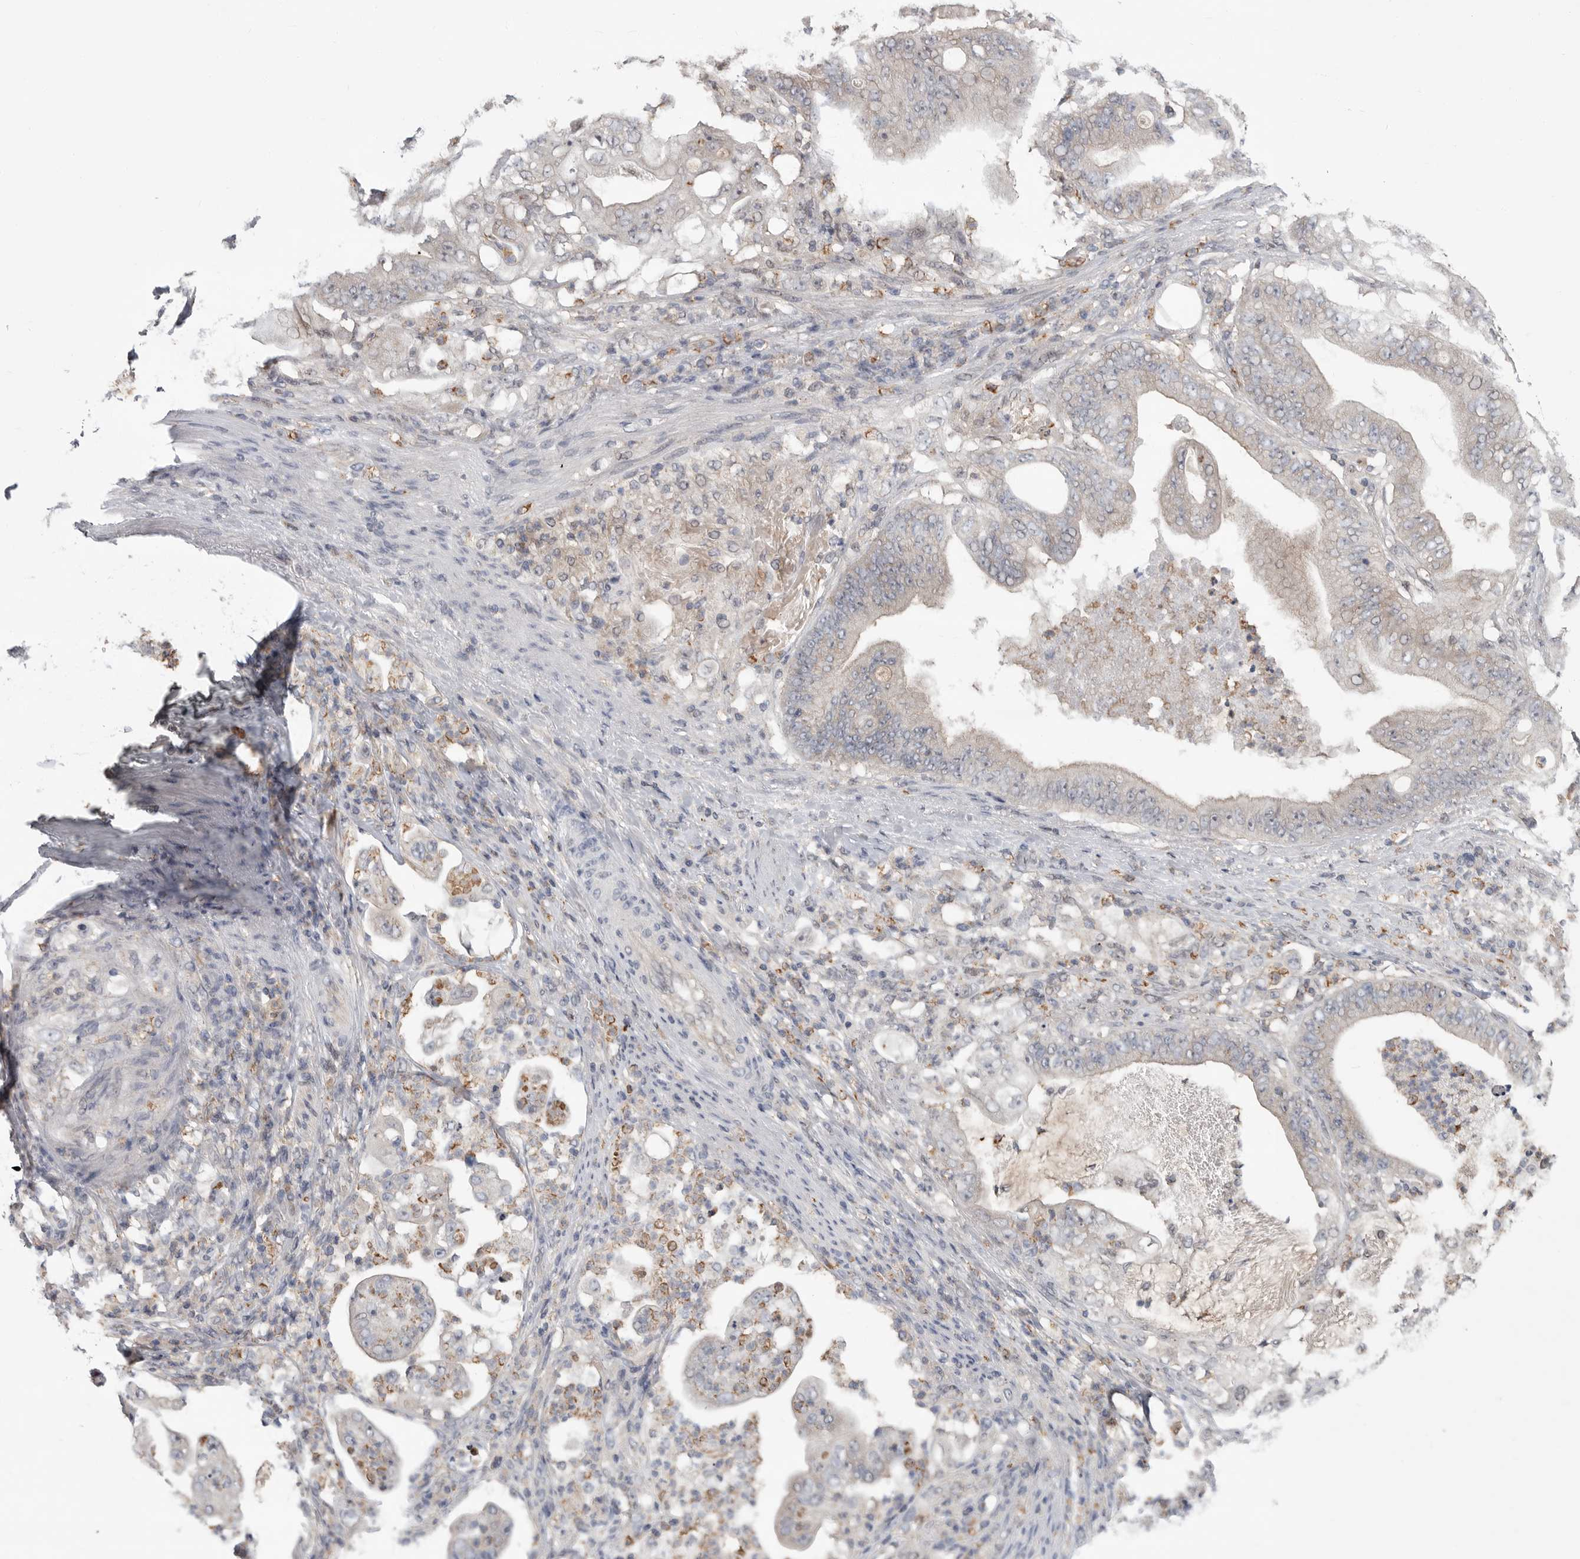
{"staining": {"intensity": "weak", "quantity": "<25%", "location": "cytoplasmic/membranous"}, "tissue": "stomach cancer", "cell_type": "Tumor cells", "image_type": "cancer", "snomed": [{"axis": "morphology", "description": "Adenocarcinoma, NOS"}, {"axis": "topography", "description": "Stomach"}], "caption": "Tumor cells show no significant expression in adenocarcinoma (stomach).", "gene": "KLK5", "patient": {"sex": "female", "age": 73}}